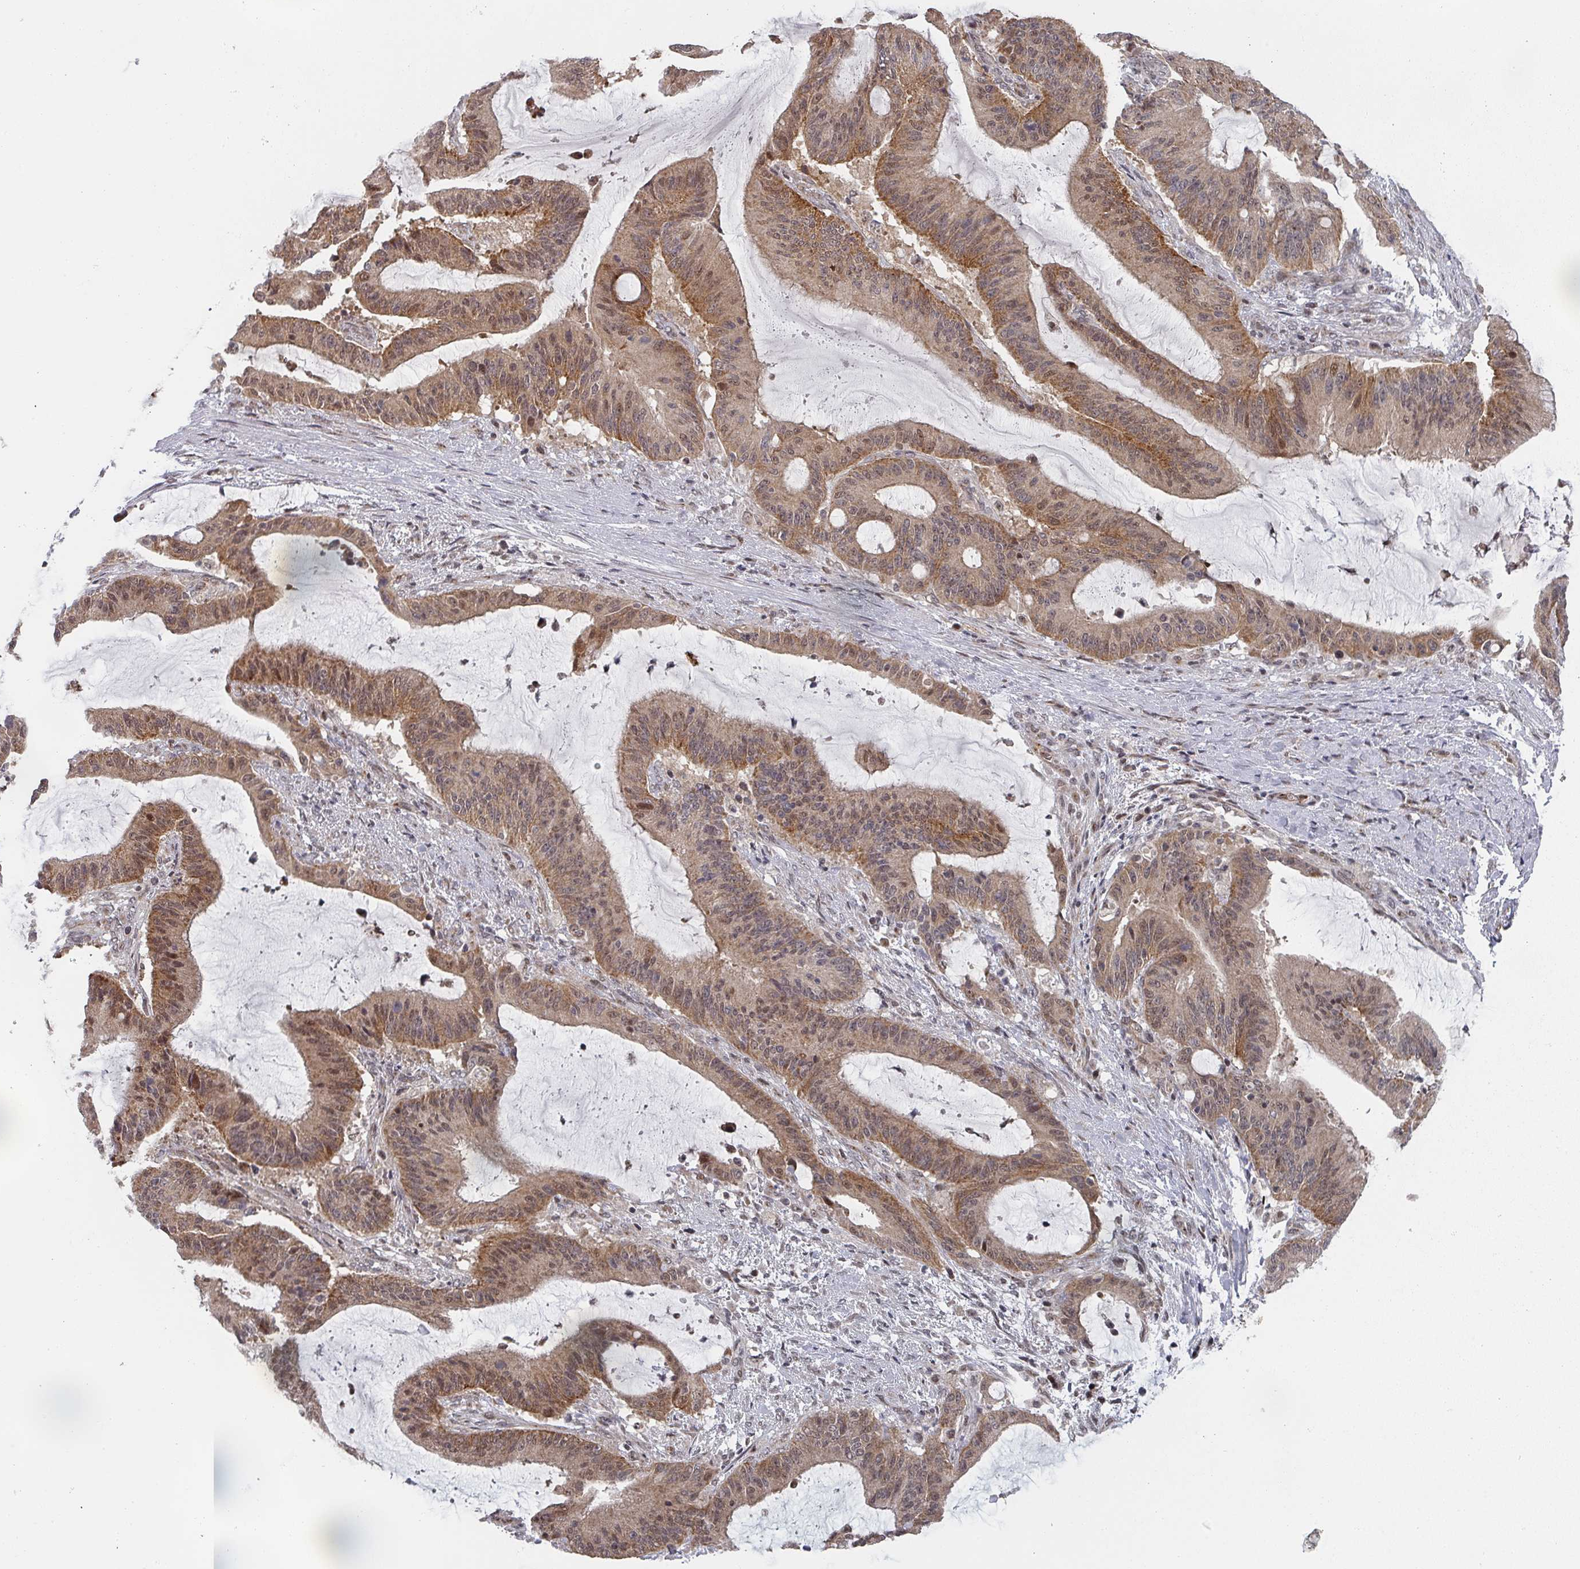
{"staining": {"intensity": "moderate", "quantity": ">75%", "location": "cytoplasmic/membranous"}, "tissue": "liver cancer", "cell_type": "Tumor cells", "image_type": "cancer", "snomed": [{"axis": "morphology", "description": "Normal tissue, NOS"}, {"axis": "morphology", "description": "Cholangiocarcinoma"}, {"axis": "topography", "description": "Liver"}, {"axis": "topography", "description": "Peripheral nerve tissue"}], "caption": "This image exhibits immunohistochemistry (IHC) staining of cholangiocarcinoma (liver), with medium moderate cytoplasmic/membranous positivity in approximately >75% of tumor cells.", "gene": "KIF1C", "patient": {"sex": "female", "age": 73}}